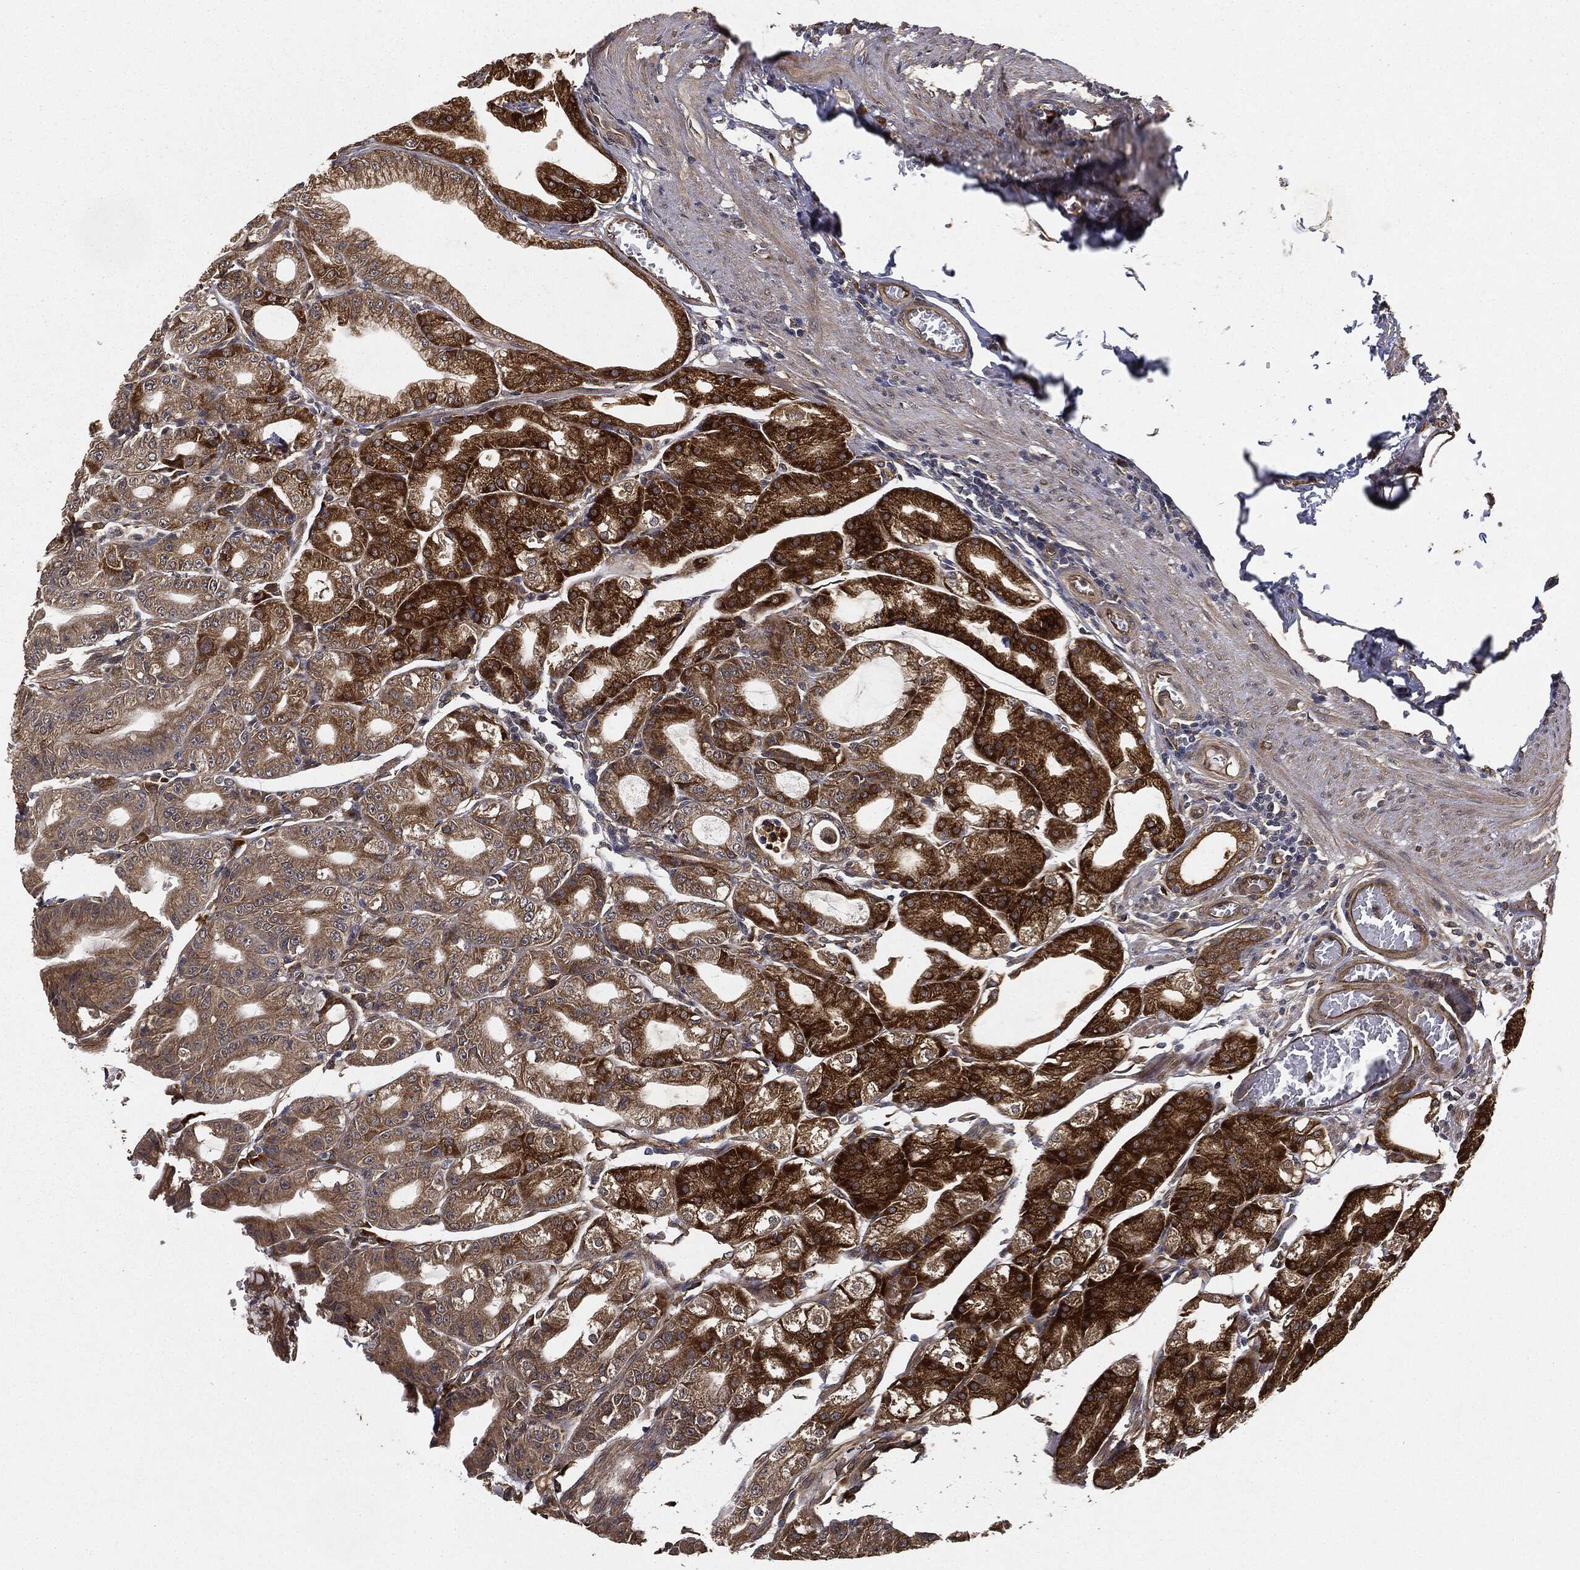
{"staining": {"intensity": "strong", "quantity": ">75%", "location": "cytoplasmic/membranous"}, "tissue": "stomach", "cell_type": "Glandular cells", "image_type": "normal", "snomed": [{"axis": "morphology", "description": "Normal tissue, NOS"}, {"axis": "topography", "description": "Stomach"}], "caption": "High-power microscopy captured an IHC image of unremarkable stomach, revealing strong cytoplasmic/membranous staining in about >75% of glandular cells. Using DAB (3,3'-diaminobenzidine) (brown) and hematoxylin (blue) stains, captured at high magnification using brightfield microscopy.", "gene": "MIER2", "patient": {"sex": "male", "age": 71}}